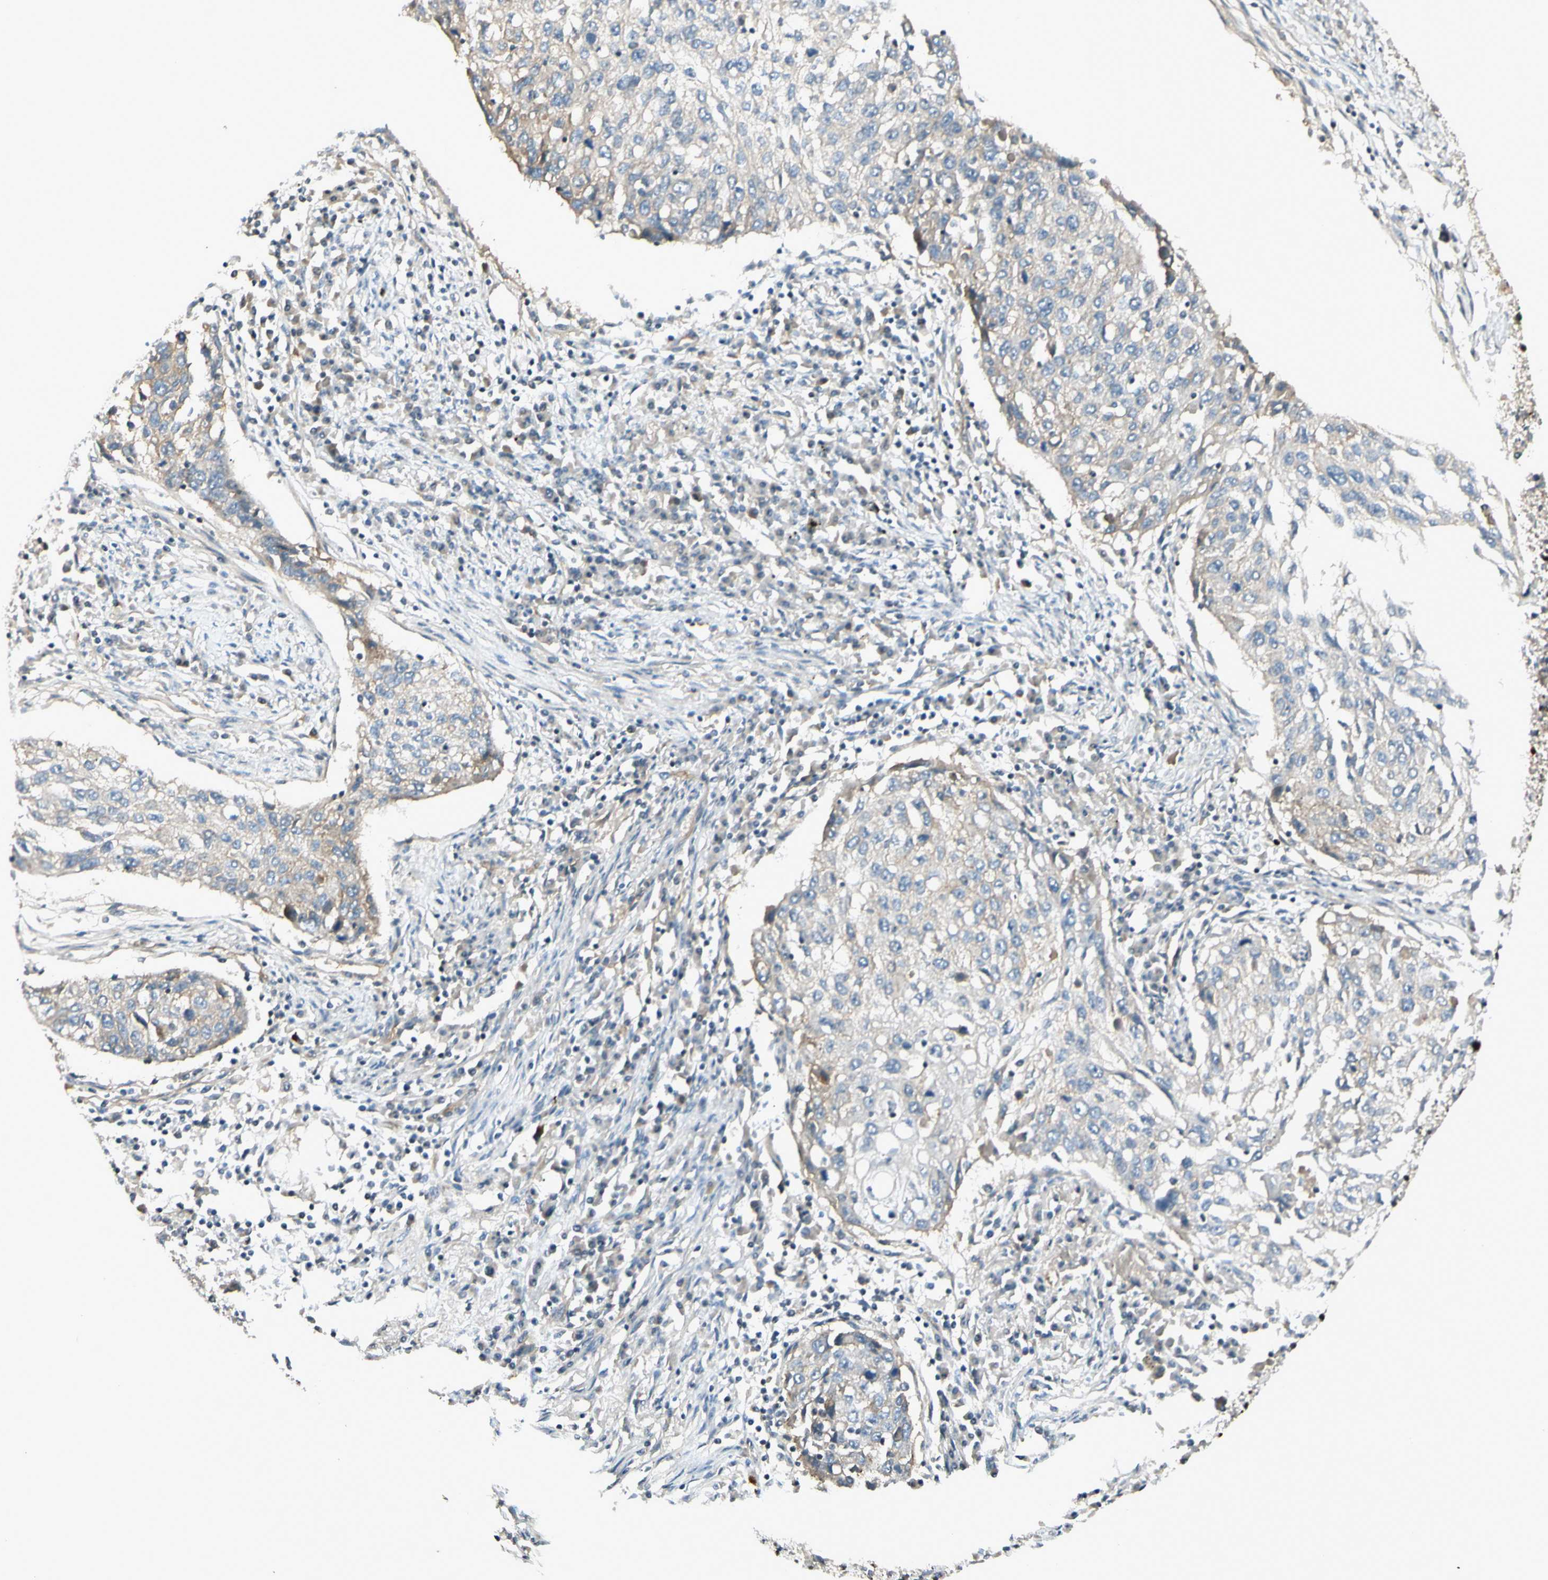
{"staining": {"intensity": "weak", "quantity": "25%-75%", "location": "cytoplasmic/membranous"}, "tissue": "lung cancer", "cell_type": "Tumor cells", "image_type": "cancer", "snomed": [{"axis": "morphology", "description": "Squamous cell carcinoma, NOS"}, {"axis": "topography", "description": "Lung"}], "caption": "Immunohistochemical staining of human lung cancer (squamous cell carcinoma) displays low levels of weak cytoplasmic/membranous expression in approximately 25%-75% of tumor cells.", "gene": "NFYA", "patient": {"sex": "female", "age": 63}}